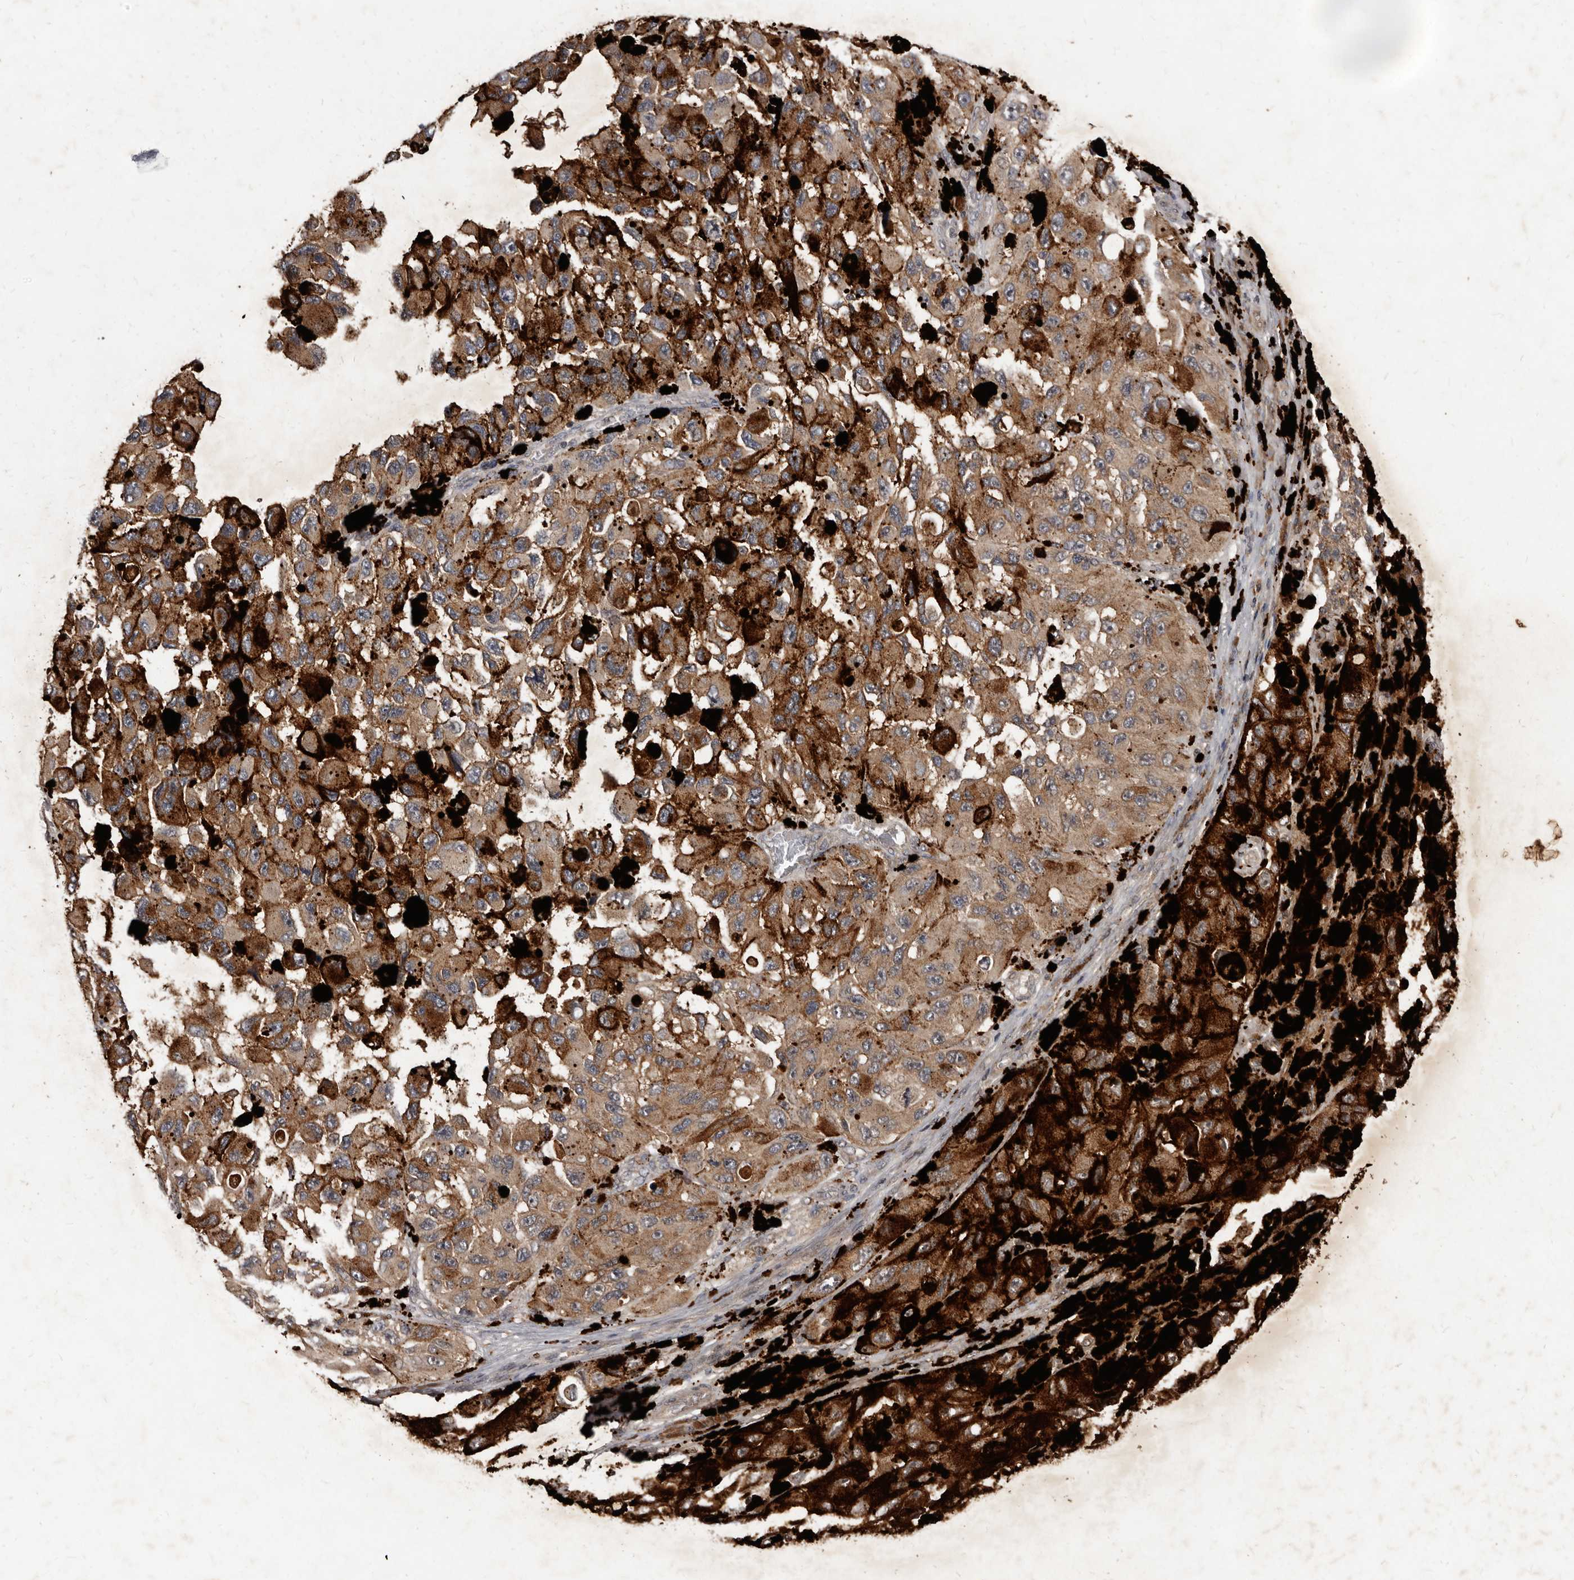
{"staining": {"intensity": "moderate", "quantity": ">75%", "location": "cytoplasmic/membranous"}, "tissue": "melanoma", "cell_type": "Tumor cells", "image_type": "cancer", "snomed": [{"axis": "morphology", "description": "Malignant melanoma, NOS"}, {"axis": "topography", "description": "Skin"}], "caption": "The histopathology image displays staining of malignant melanoma, revealing moderate cytoplasmic/membranous protein expression (brown color) within tumor cells.", "gene": "PMVK", "patient": {"sex": "female", "age": 73}}